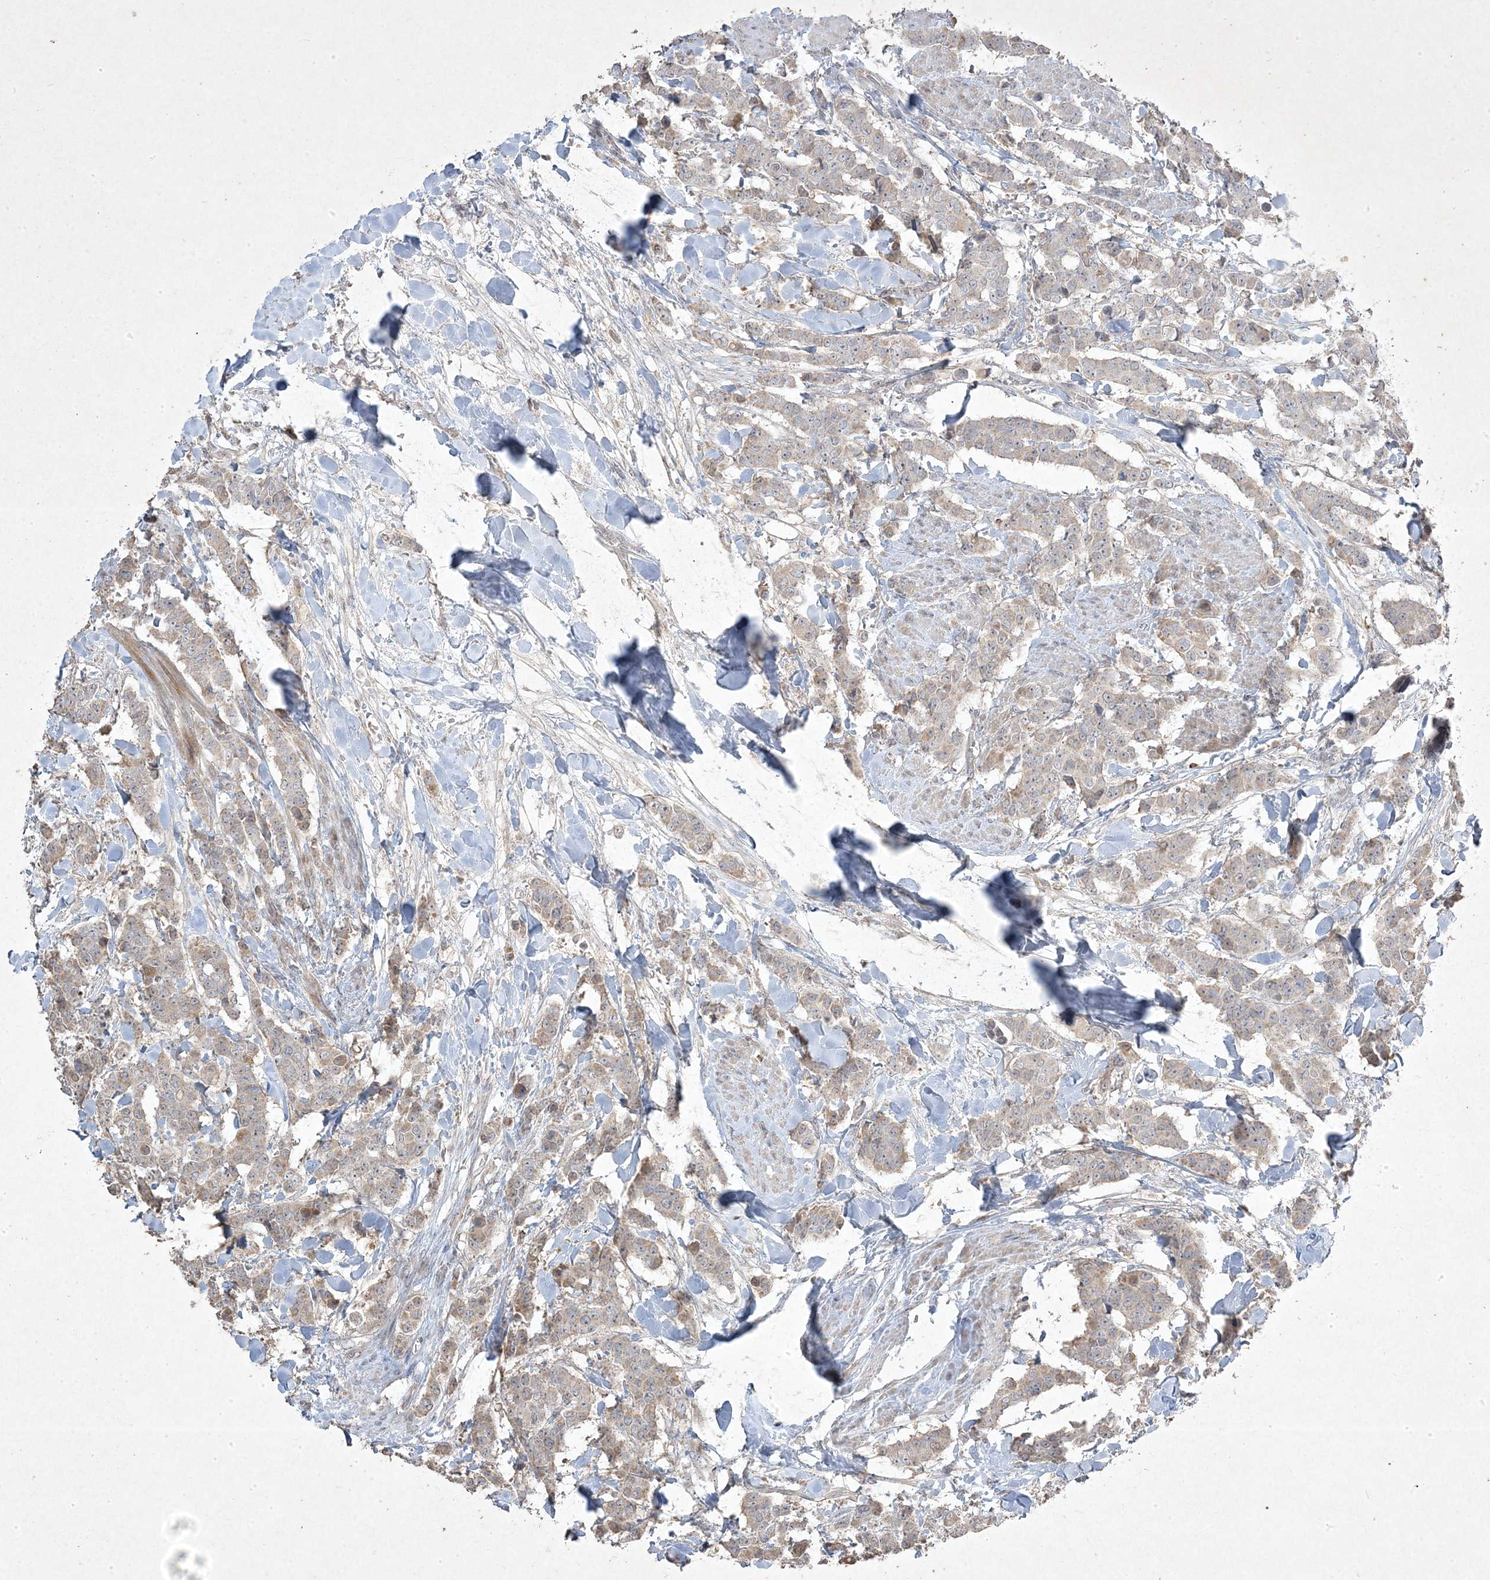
{"staining": {"intensity": "weak", "quantity": "25%-75%", "location": "cytoplasmic/membranous"}, "tissue": "breast cancer", "cell_type": "Tumor cells", "image_type": "cancer", "snomed": [{"axis": "morphology", "description": "Duct carcinoma"}, {"axis": "topography", "description": "Breast"}], "caption": "Immunohistochemistry image of breast cancer (infiltrating ductal carcinoma) stained for a protein (brown), which demonstrates low levels of weak cytoplasmic/membranous staining in approximately 25%-75% of tumor cells.", "gene": "RGL4", "patient": {"sex": "female", "age": 40}}